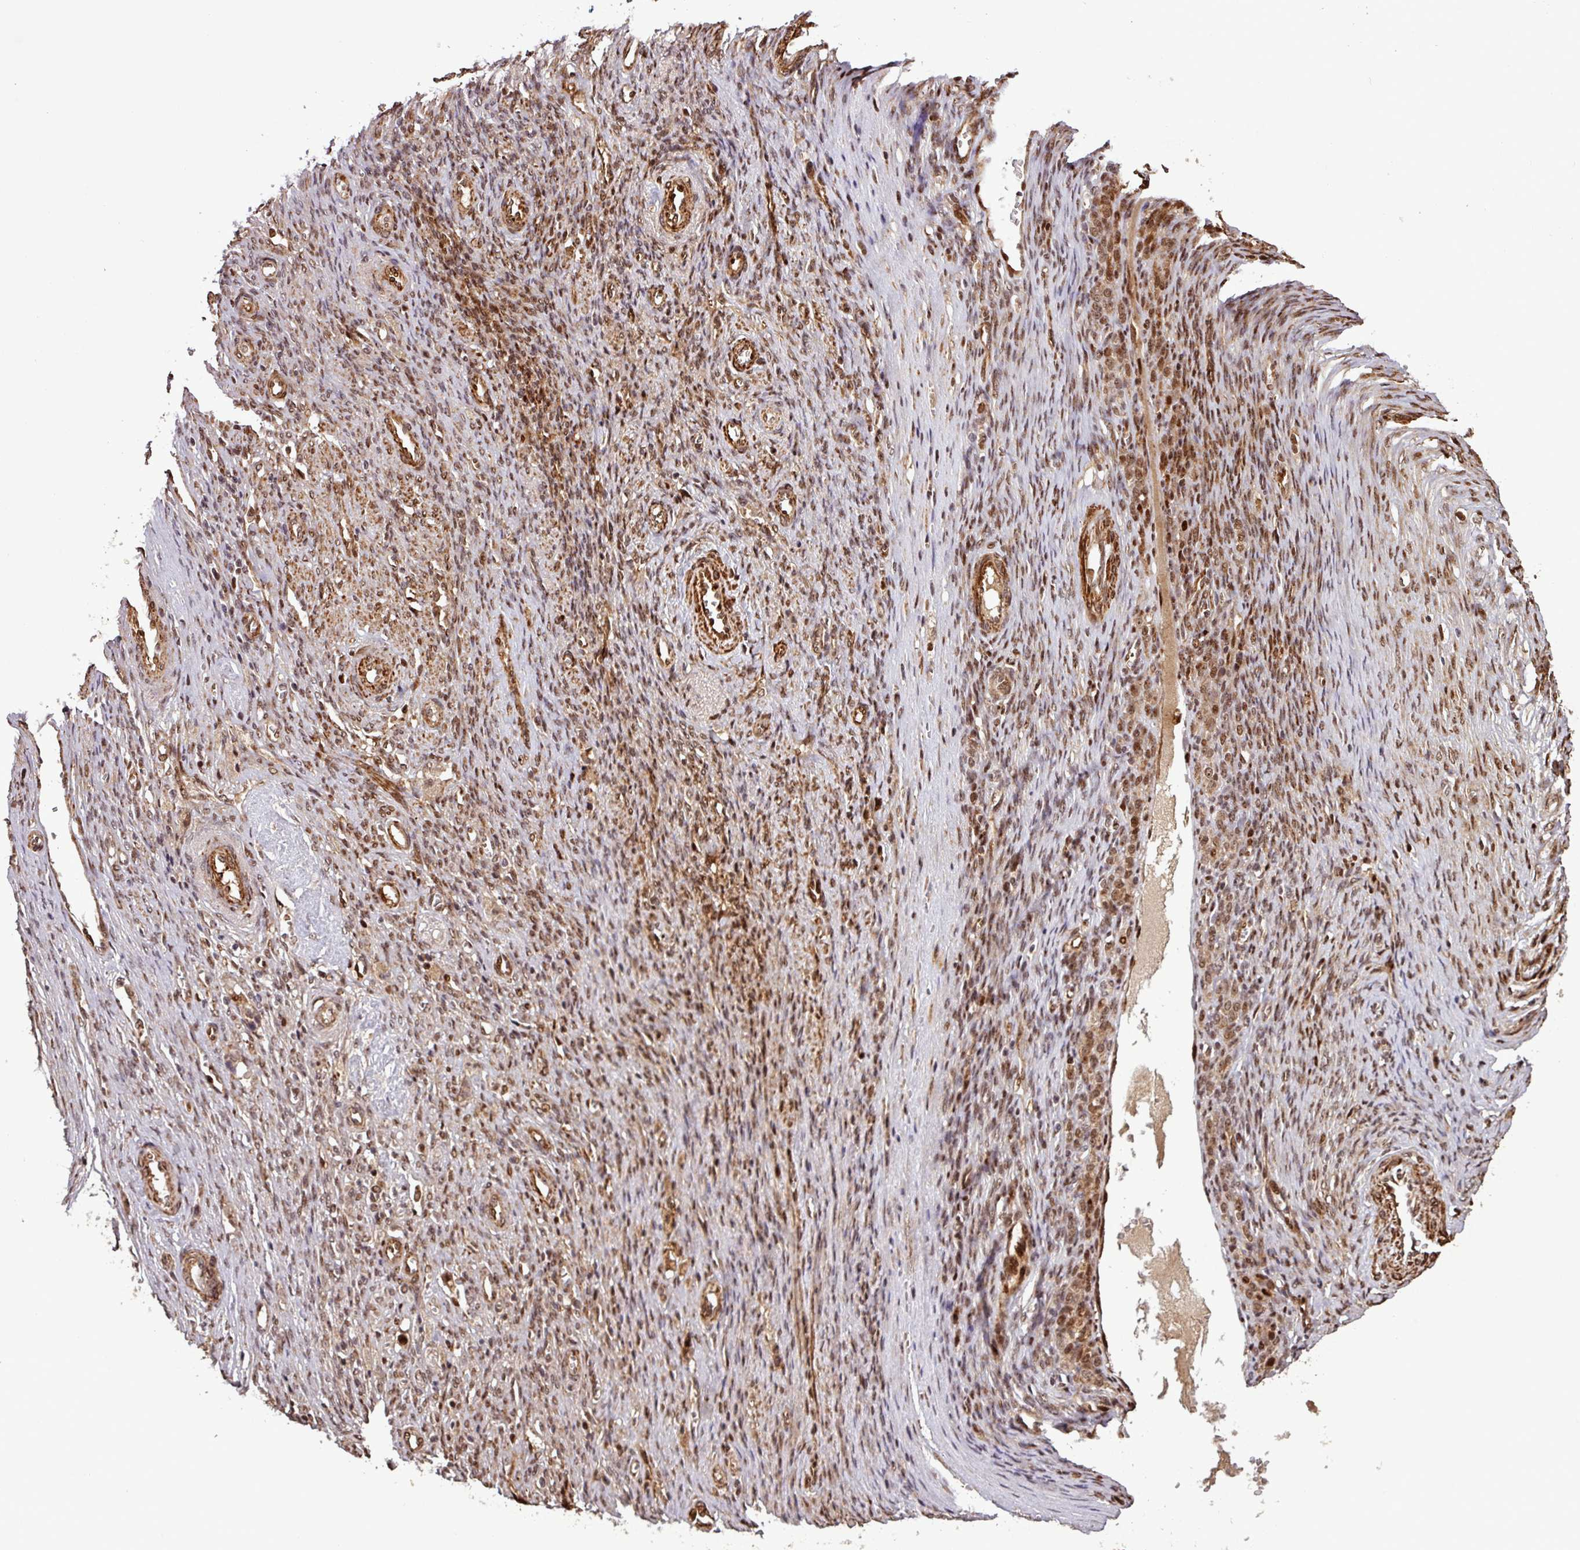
{"staining": {"intensity": "moderate", "quantity": ">75%", "location": "nuclear"}, "tissue": "ovarian cancer", "cell_type": "Tumor cells", "image_type": "cancer", "snomed": [{"axis": "morphology", "description": "Cystadenocarcinoma, serous, NOS"}, {"axis": "topography", "description": "Ovary"}], "caption": "IHC of human serous cystadenocarcinoma (ovarian) reveals medium levels of moderate nuclear positivity in about >75% of tumor cells.", "gene": "SLC22A24", "patient": {"sex": "female", "age": 44}}